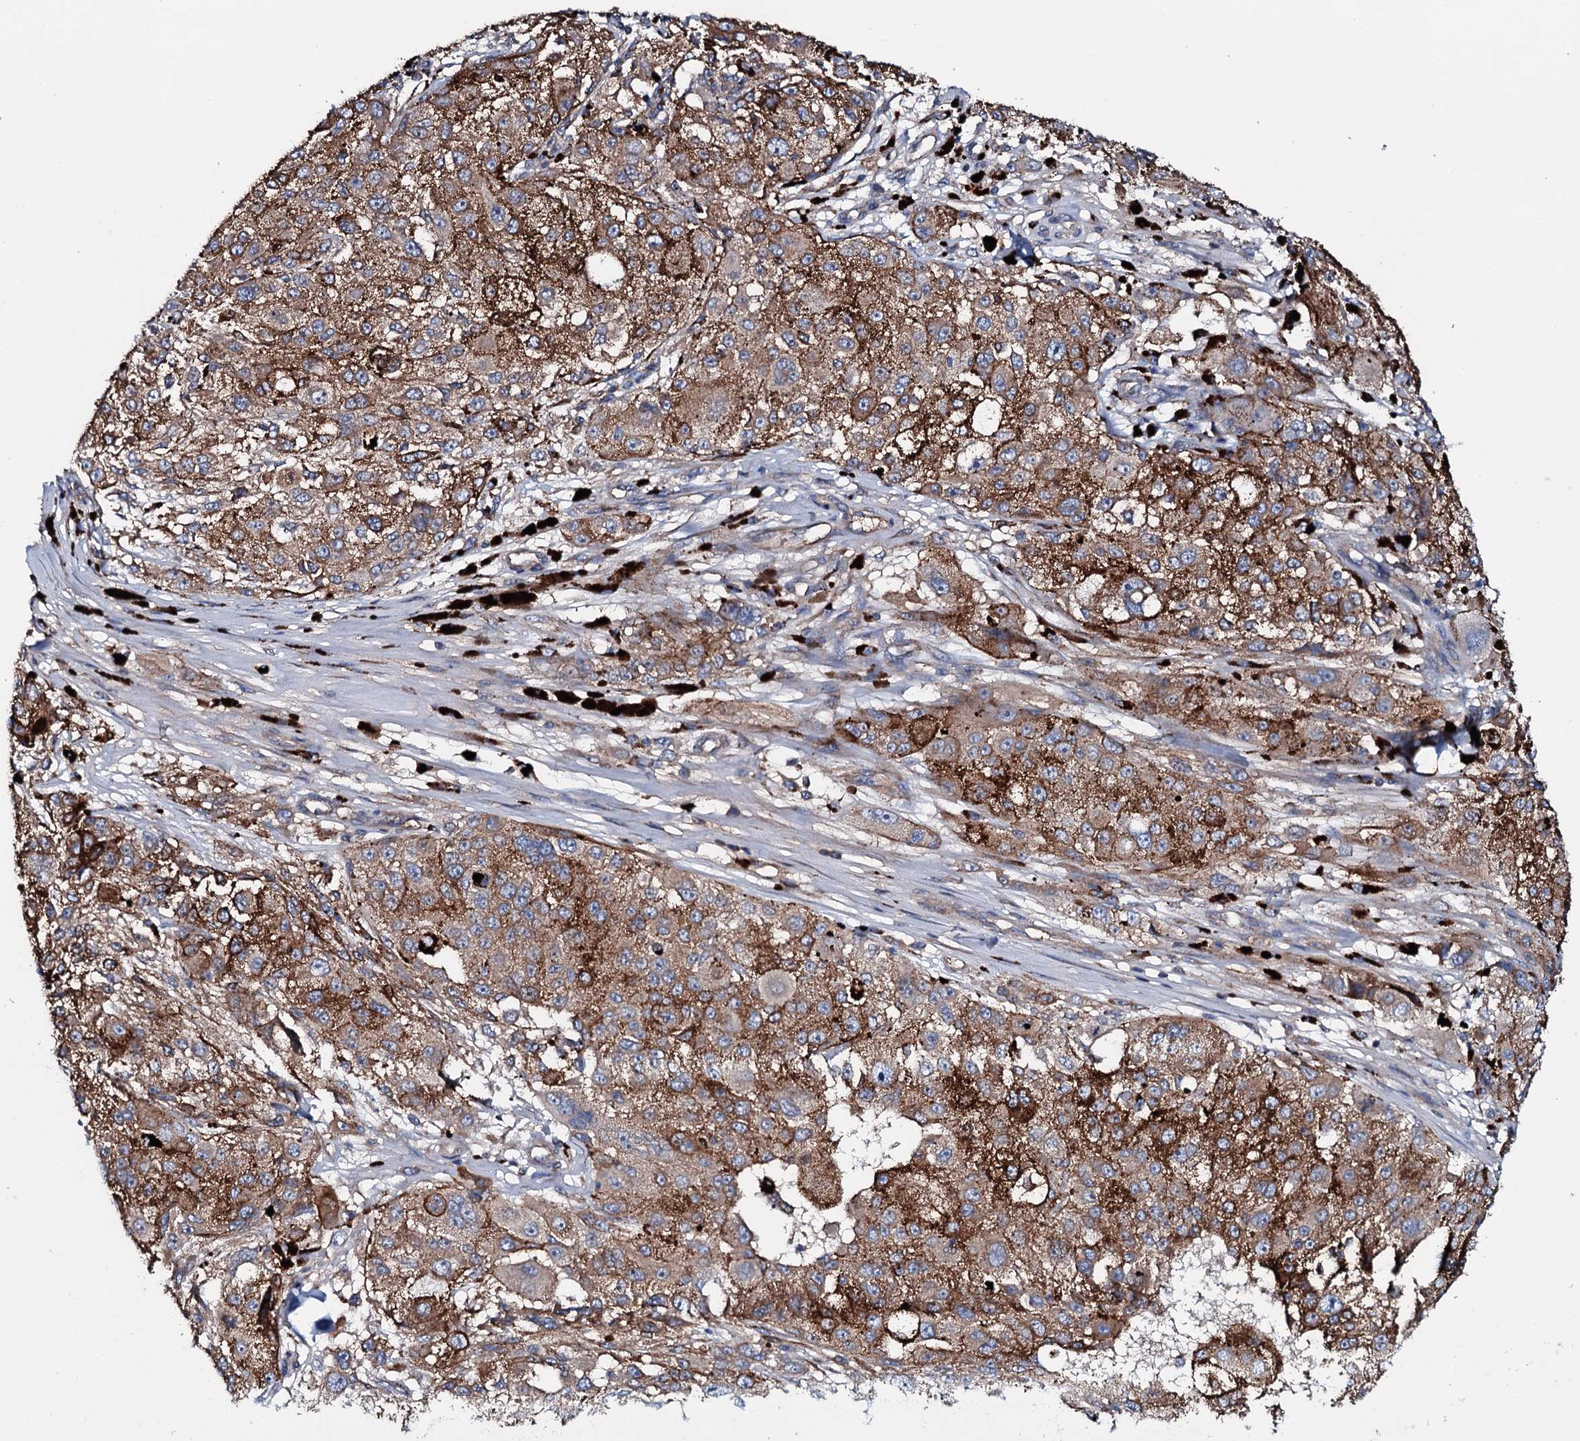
{"staining": {"intensity": "strong", "quantity": "25%-75%", "location": "cytoplasmic/membranous"}, "tissue": "melanoma", "cell_type": "Tumor cells", "image_type": "cancer", "snomed": [{"axis": "morphology", "description": "Necrosis, NOS"}, {"axis": "morphology", "description": "Malignant melanoma, NOS"}, {"axis": "topography", "description": "Skin"}], "caption": "A high-resolution micrograph shows IHC staining of melanoma, which reveals strong cytoplasmic/membranous positivity in approximately 25%-75% of tumor cells.", "gene": "NEK1", "patient": {"sex": "female", "age": 87}}